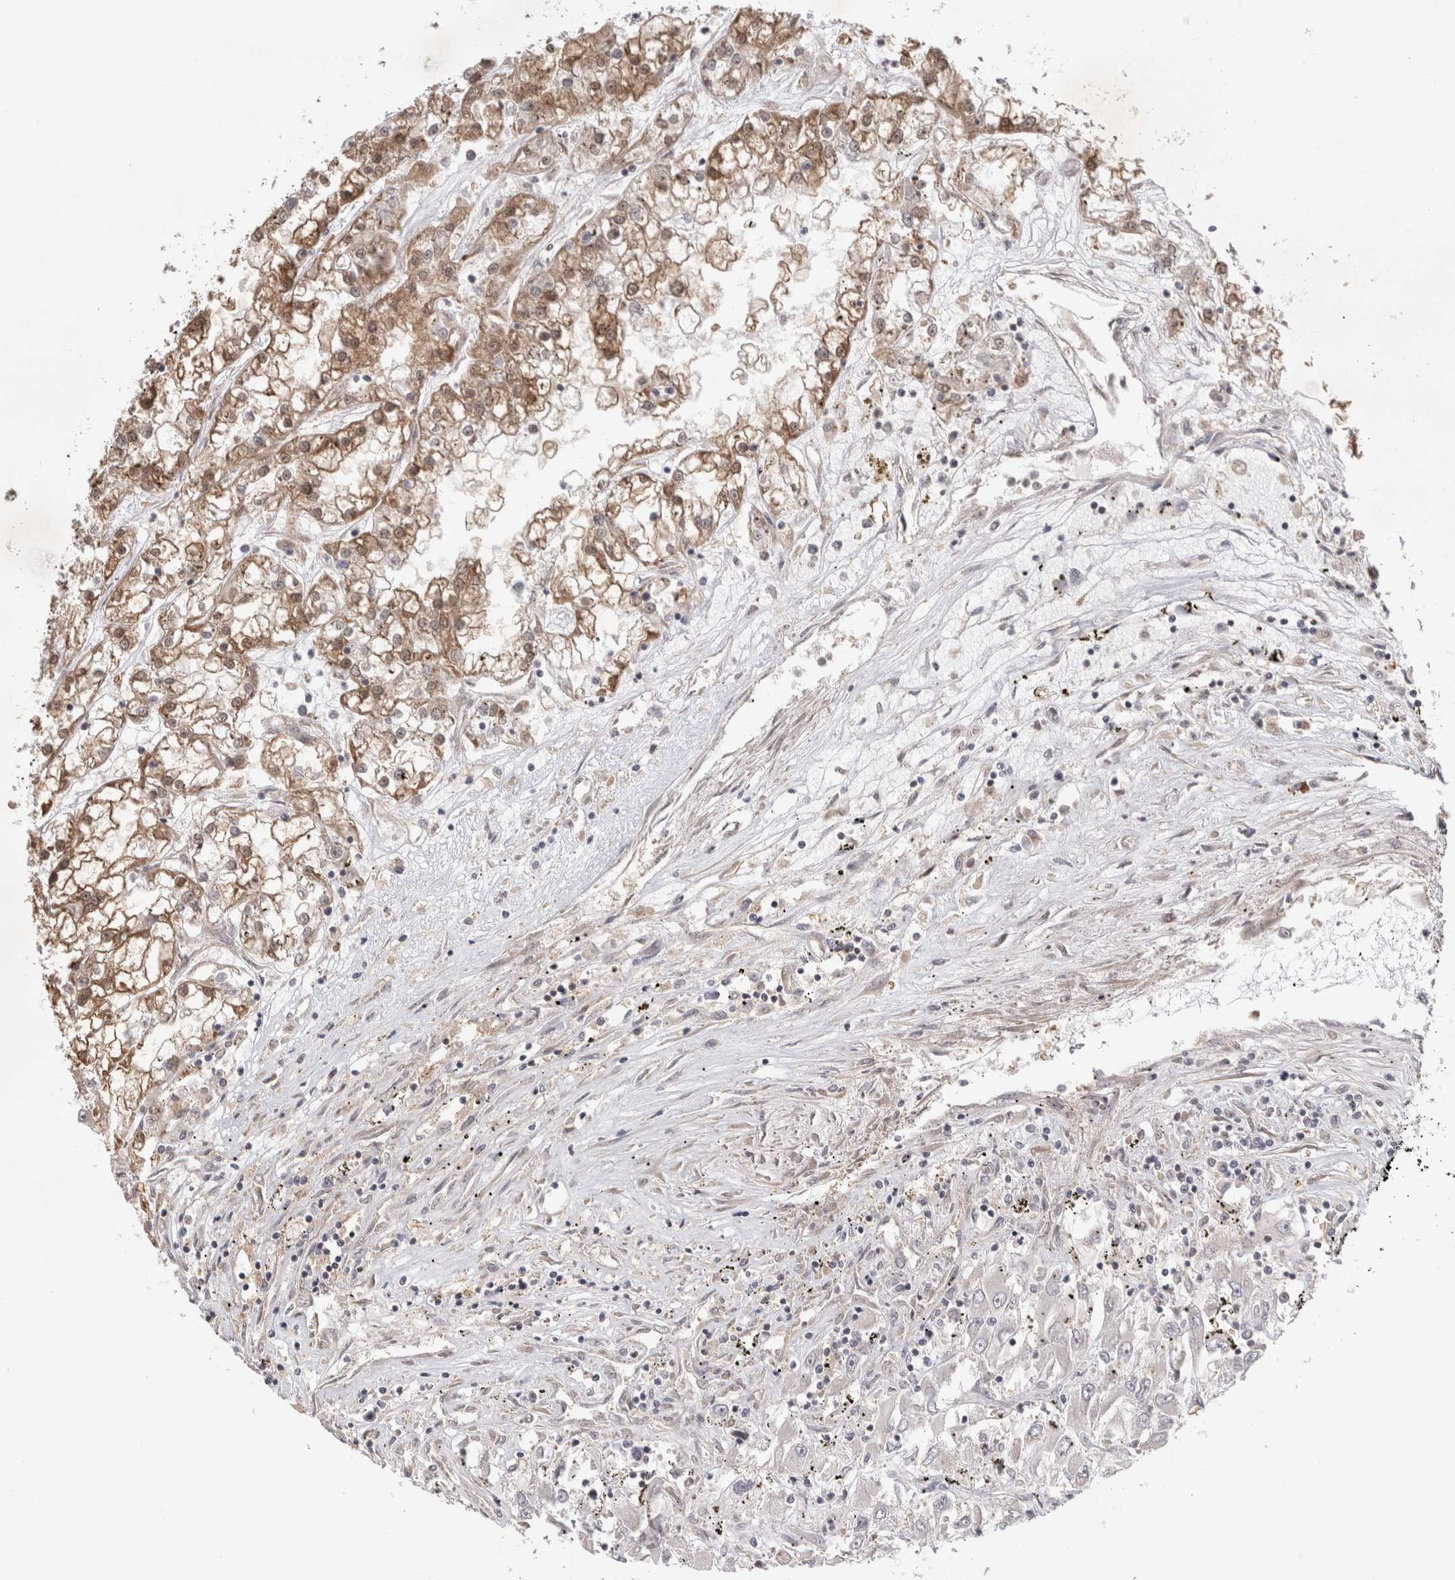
{"staining": {"intensity": "moderate", "quantity": ">75%", "location": "cytoplasmic/membranous,nuclear"}, "tissue": "renal cancer", "cell_type": "Tumor cells", "image_type": "cancer", "snomed": [{"axis": "morphology", "description": "Adenocarcinoma, NOS"}, {"axis": "topography", "description": "Kidney"}], "caption": "There is medium levels of moderate cytoplasmic/membranous and nuclear expression in tumor cells of adenocarcinoma (renal), as demonstrated by immunohistochemical staining (brown color).", "gene": "ZNF318", "patient": {"sex": "female", "age": 52}}